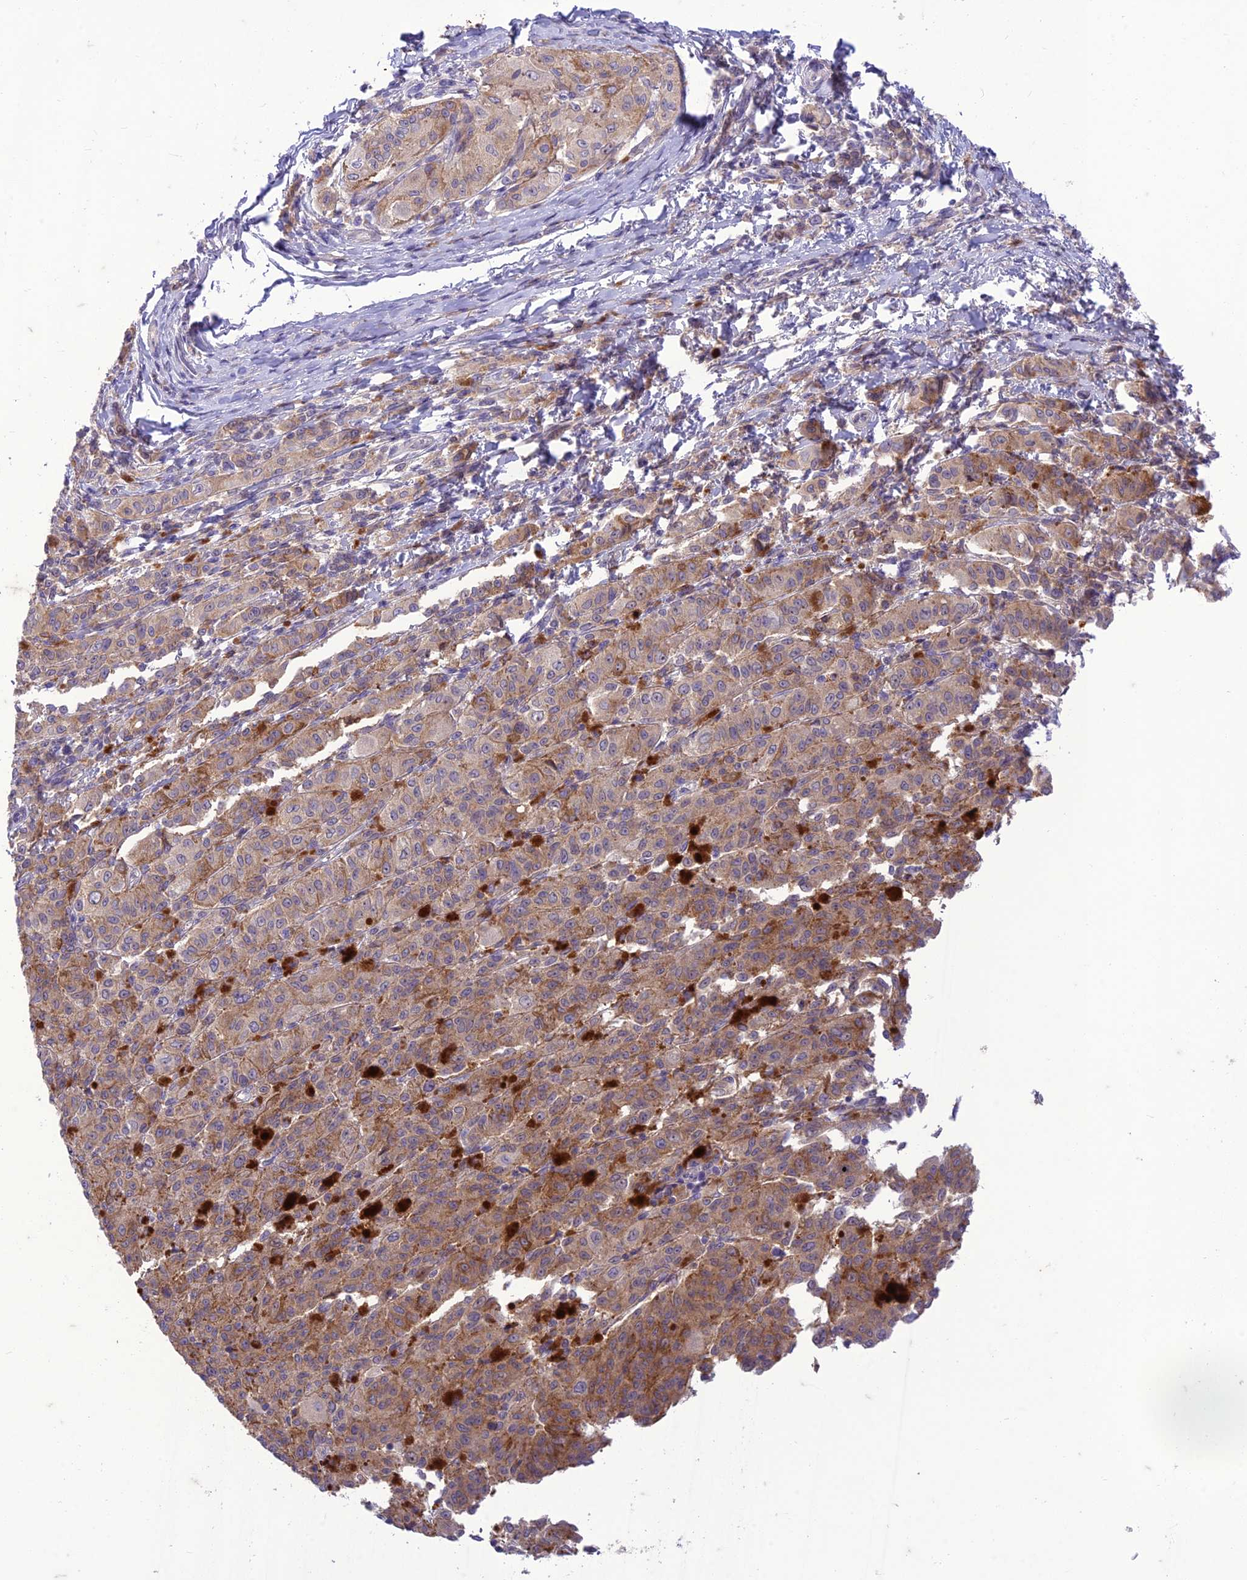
{"staining": {"intensity": "moderate", "quantity": ">75%", "location": "cytoplasmic/membranous"}, "tissue": "melanoma", "cell_type": "Tumor cells", "image_type": "cancer", "snomed": [{"axis": "morphology", "description": "Malignant melanoma, NOS"}, {"axis": "topography", "description": "Skin"}], "caption": "IHC of human melanoma exhibits medium levels of moderate cytoplasmic/membranous positivity in about >75% of tumor cells.", "gene": "ITGAE", "patient": {"sex": "female", "age": 52}}